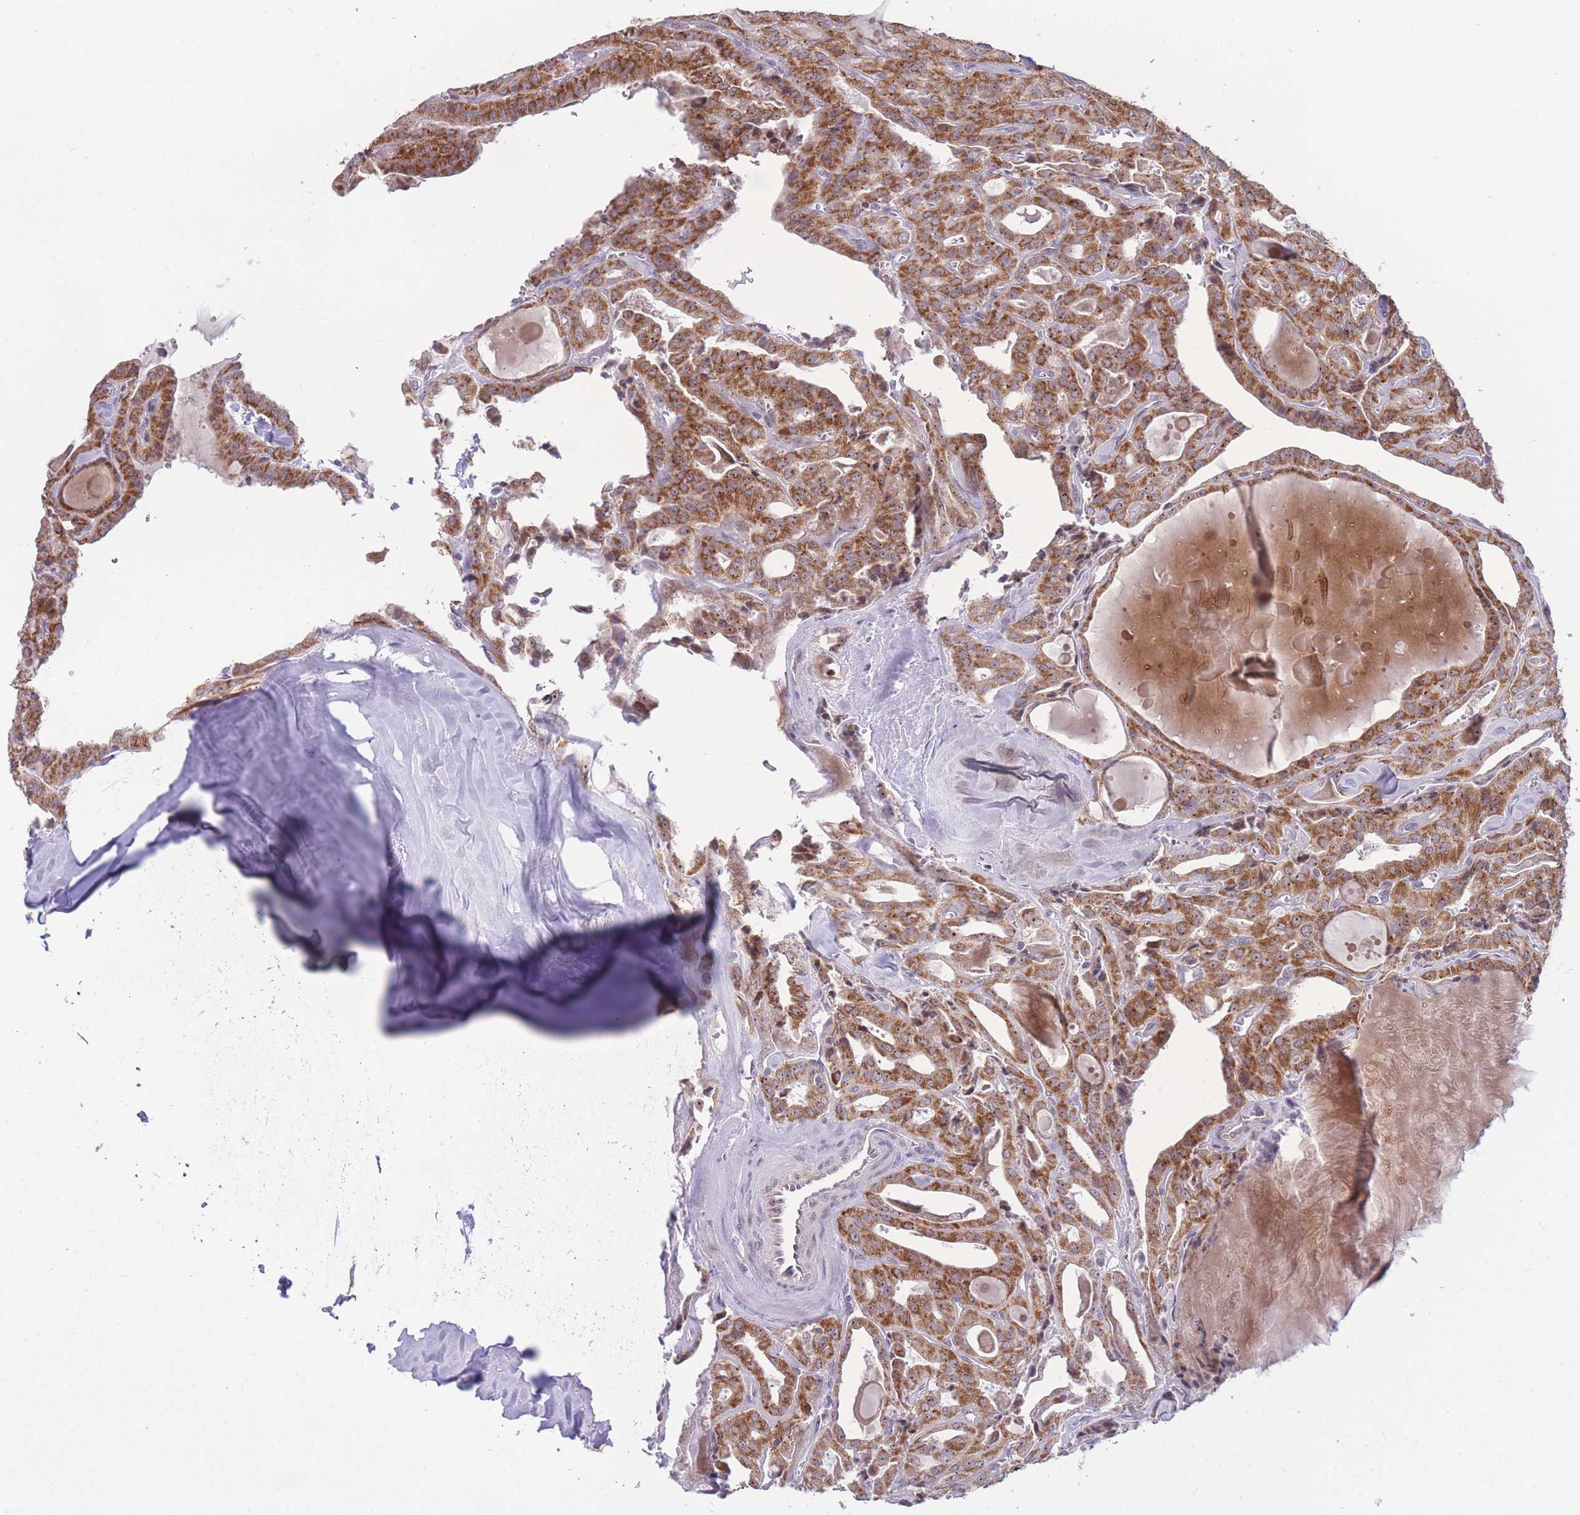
{"staining": {"intensity": "moderate", "quantity": ">75%", "location": "cytoplasmic/membranous"}, "tissue": "thyroid cancer", "cell_type": "Tumor cells", "image_type": "cancer", "snomed": [{"axis": "morphology", "description": "Papillary adenocarcinoma, NOS"}, {"axis": "topography", "description": "Thyroid gland"}], "caption": "Papillary adenocarcinoma (thyroid) stained with a brown dye exhibits moderate cytoplasmic/membranous positive staining in about >75% of tumor cells.", "gene": "MCIDAS", "patient": {"sex": "male", "age": 52}}